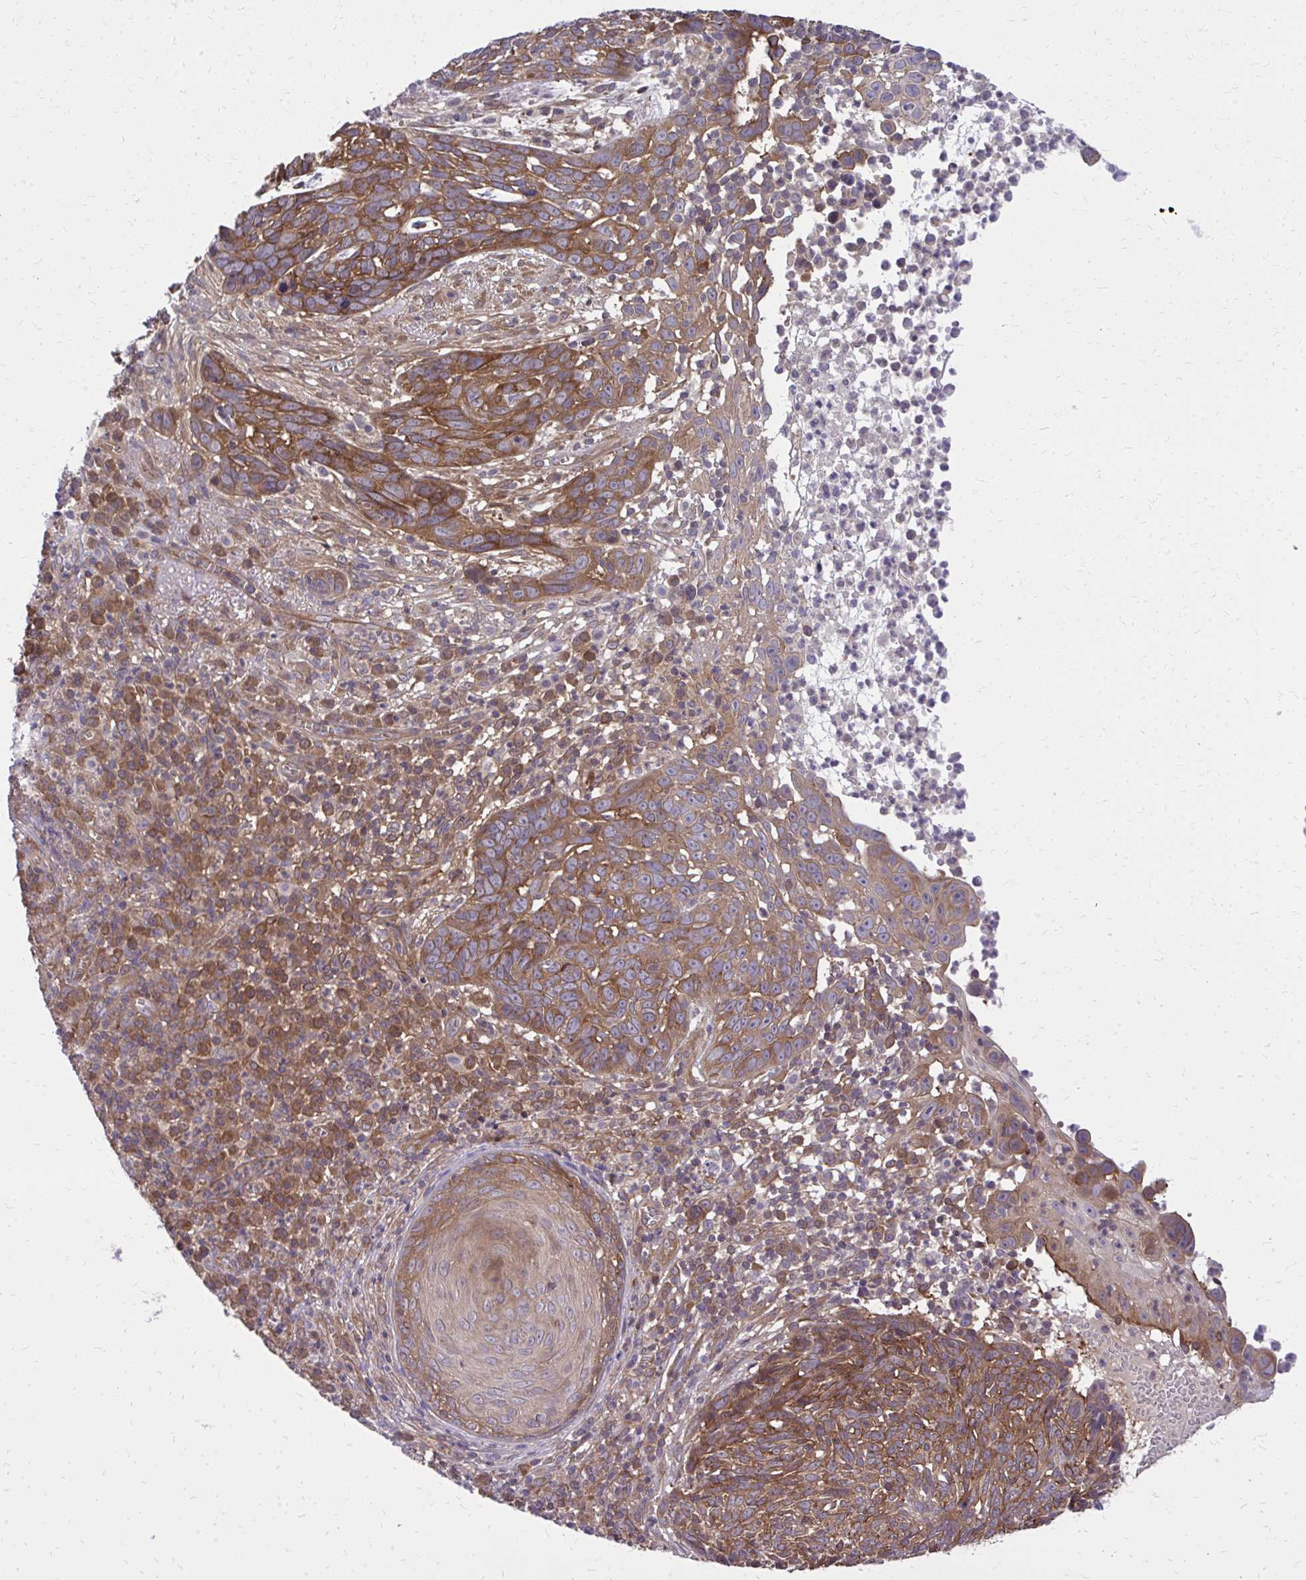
{"staining": {"intensity": "moderate", "quantity": ">75%", "location": "cytoplasmic/membranous"}, "tissue": "skin cancer", "cell_type": "Tumor cells", "image_type": "cancer", "snomed": [{"axis": "morphology", "description": "Basal cell carcinoma"}, {"axis": "topography", "description": "Skin"}, {"axis": "topography", "description": "Skin of face"}], "caption": "Approximately >75% of tumor cells in human skin basal cell carcinoma demonstrate moderate cytoplasmic/membranous protein positivity as visualized by brown immunohistochemical staining.", "gene": "PPP5C", "patient": {"sex": "female", "age": 95}}